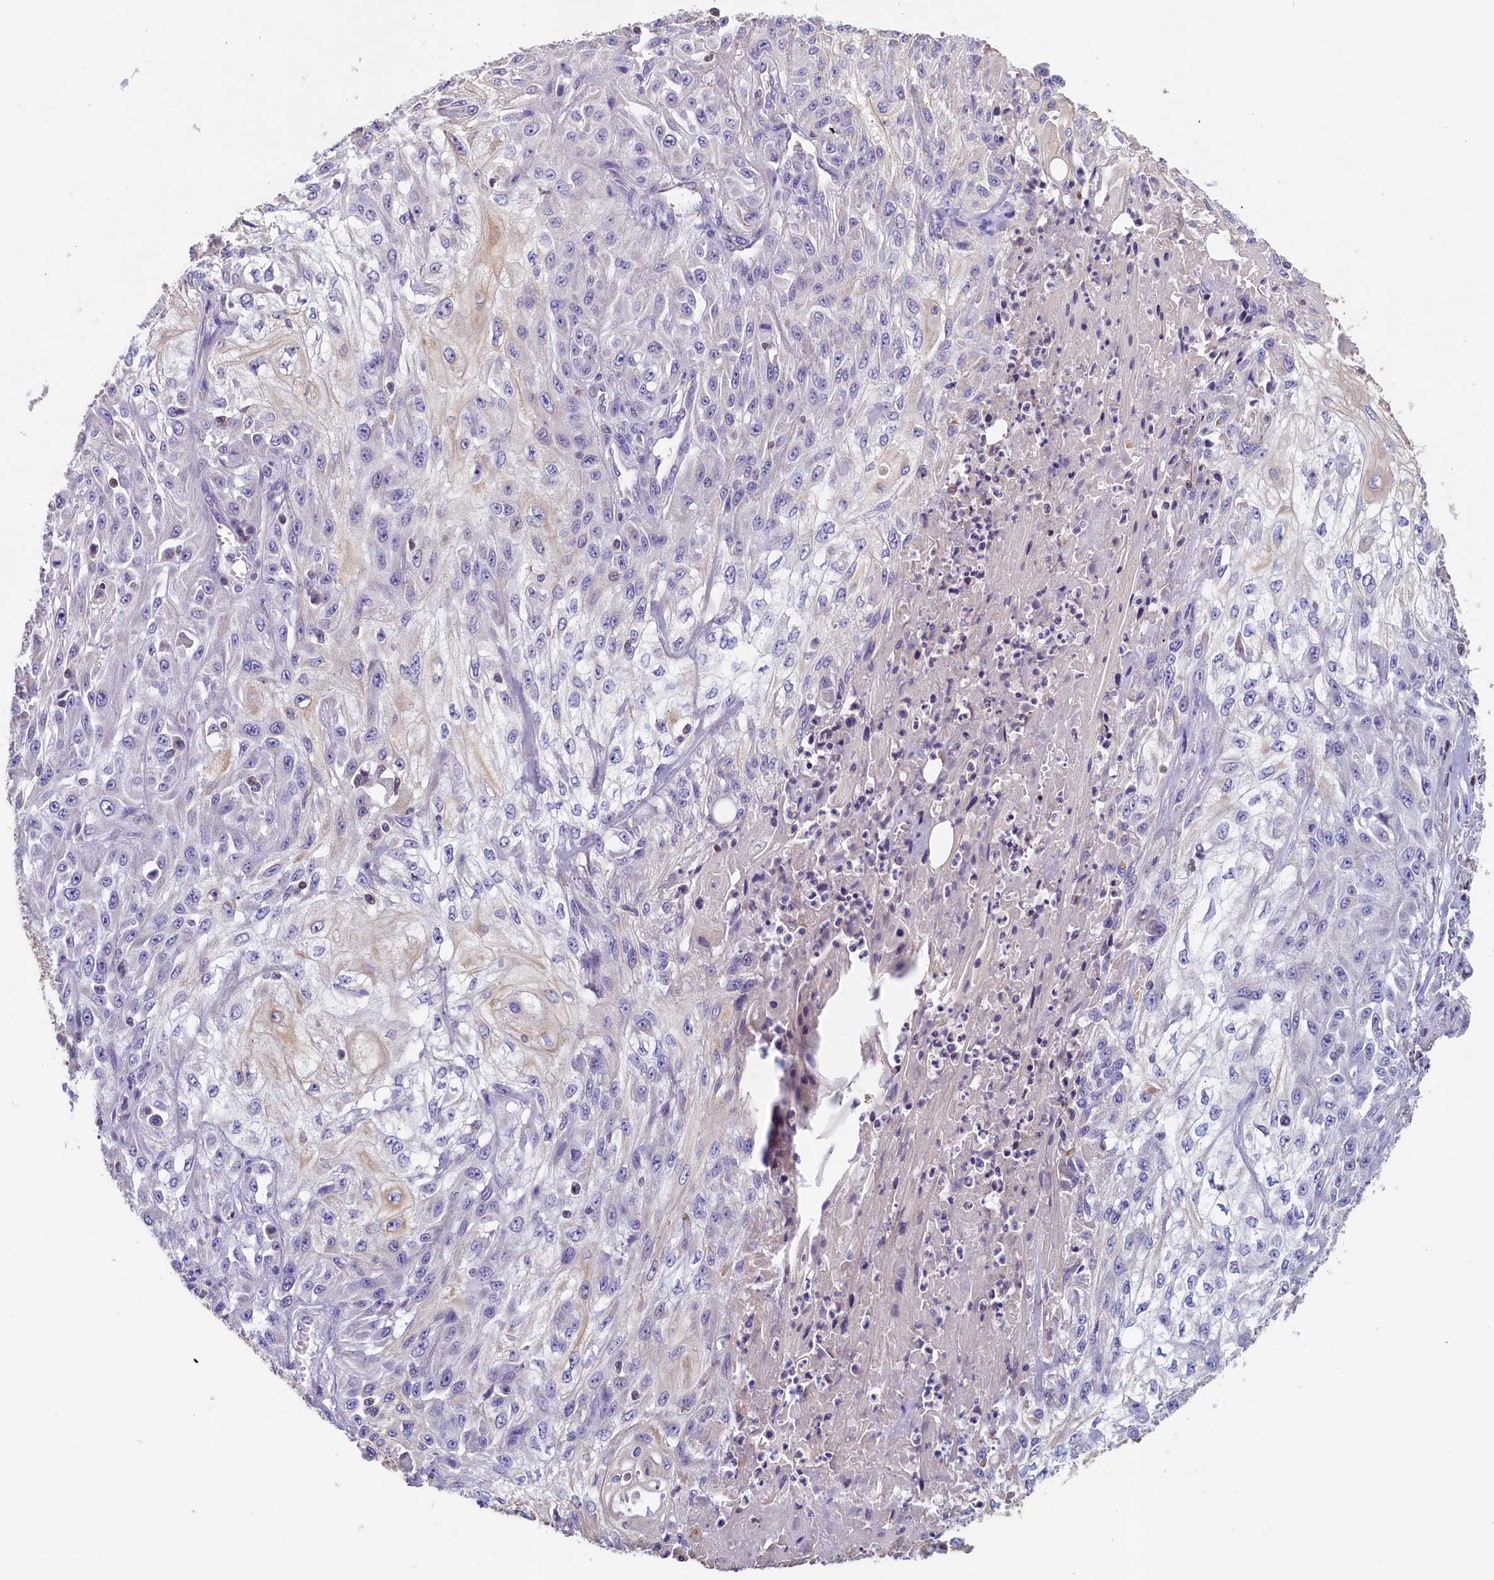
{"staining": {"intensity": "negative", "quantity": "none", "location": "none"}, "tissue": "skin cancer", "cell_type": "Tumor cells", "image_type": "cancer", "snomed": [{"axis": "morphology", "description": "Squamous cell carcinoma, NOS"}, {"axis": "morphology", "description": "Squamous cell carcinoma, metastatic, NOS"}, {"axis": "topography", "description": "Skin"}, {"axis": "topography", "description": "Lymph node"}], "caption": "DAB immunohistochemical staining of human skin cancer (metastatic squamous cell carcinoma) displays no significant staining in tumor cells. The staining was performed using DAB to visualize the protein expression in brown, while the nuclei were stained in blue with hematoxylin (Magnification: 20x).", "gene": "TRAF3IP3", "patient": {"sex": "male", "age": 75}}